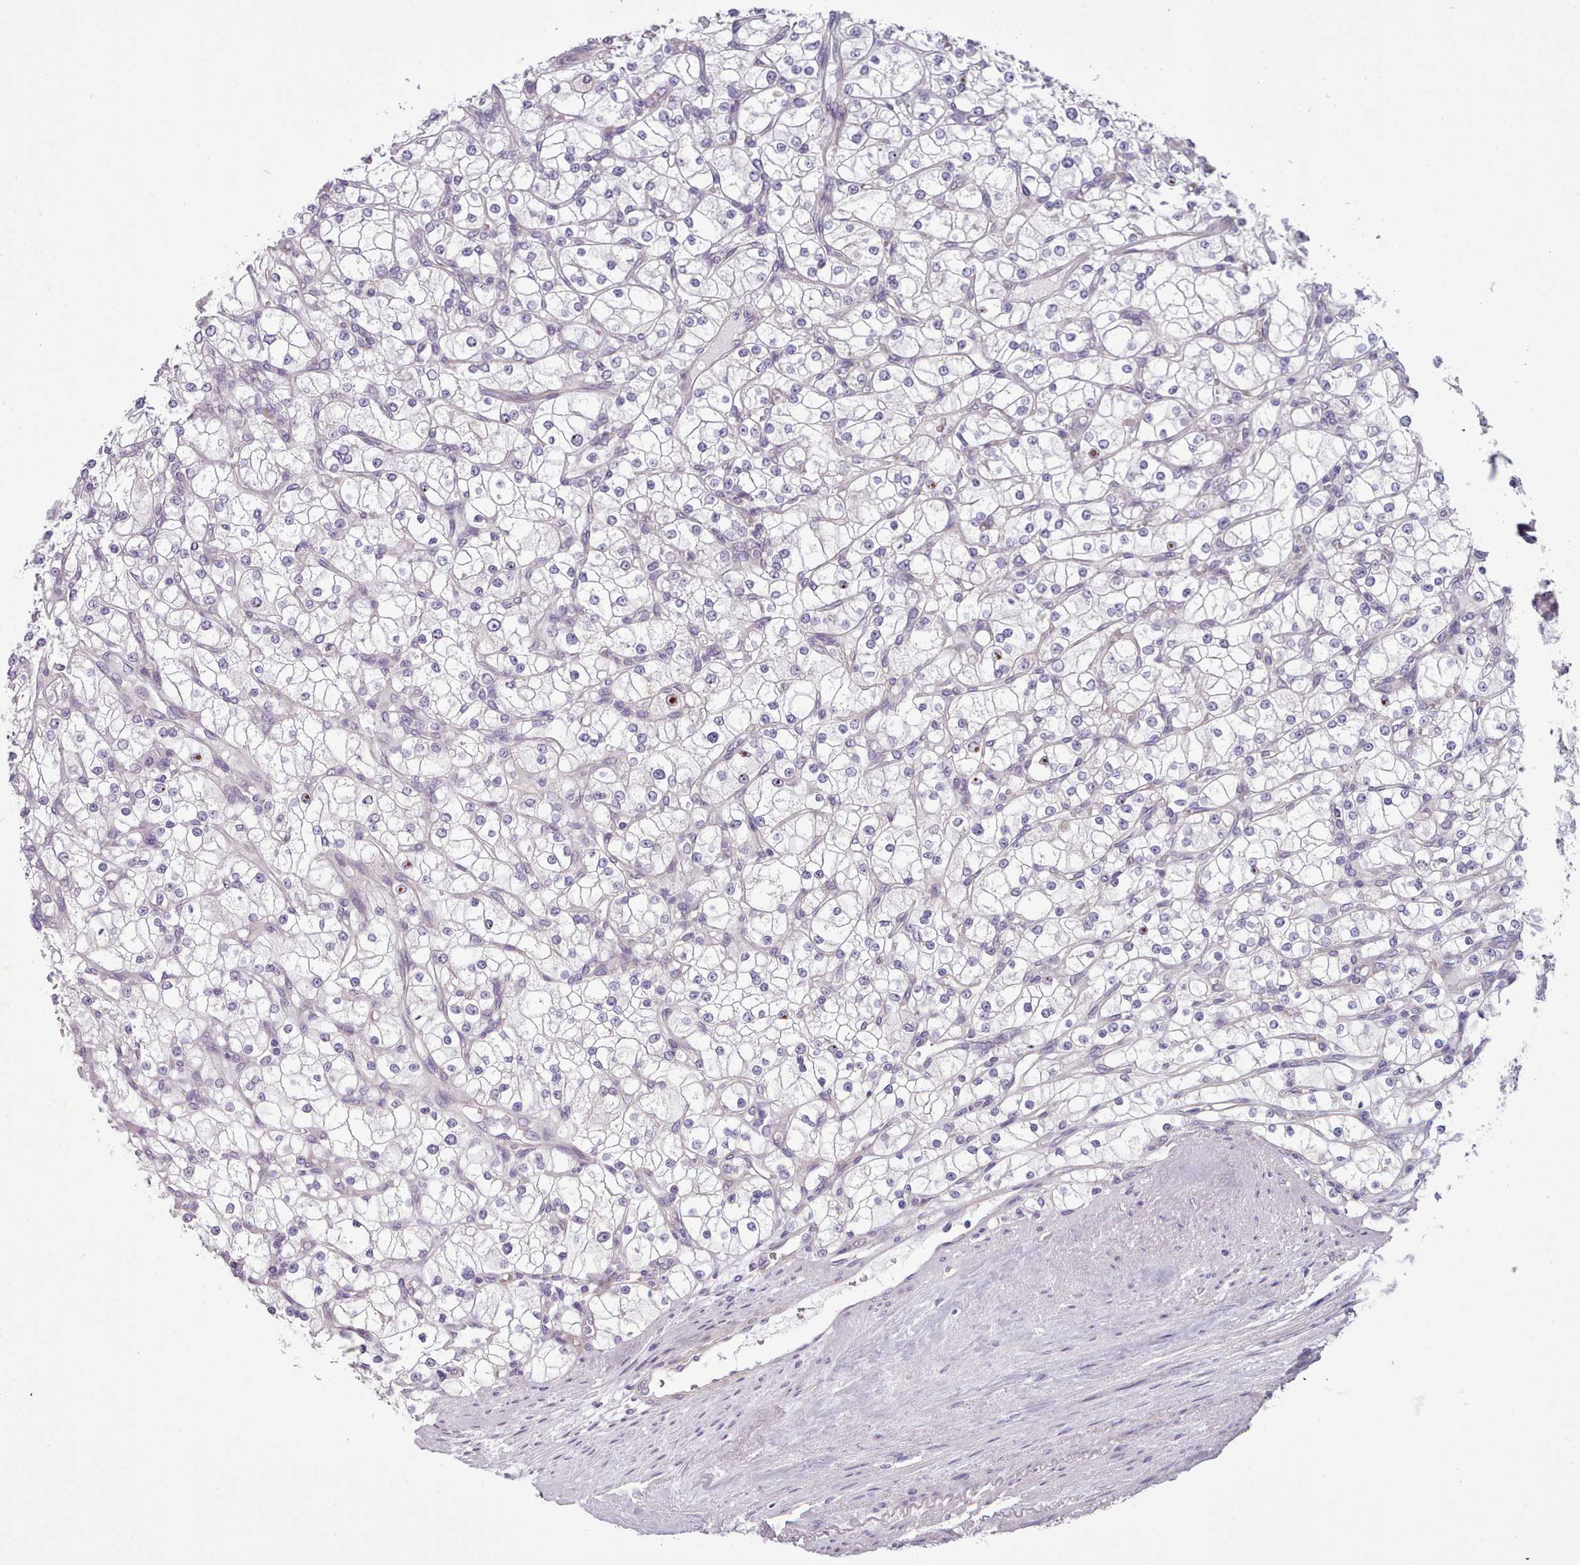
{"staining": {"intensity": "negative", "quantity": "none", "location": "none"}, "tissue": "renal cancer", "cell_type": "Tumor cells", "image_type": "cancer", "snomed": [{"axis": "morphology", "description": "Adenocarcinoma, NOS"}, {"axis": "topography", "description": "Kidney"}], "caption": "Immunohistochemical staining of renal adenocarcinoma demonstrates no significant staining in tumor cells.", "gene": "DPF1", "patient": {"sex": "male", "age": 80}}